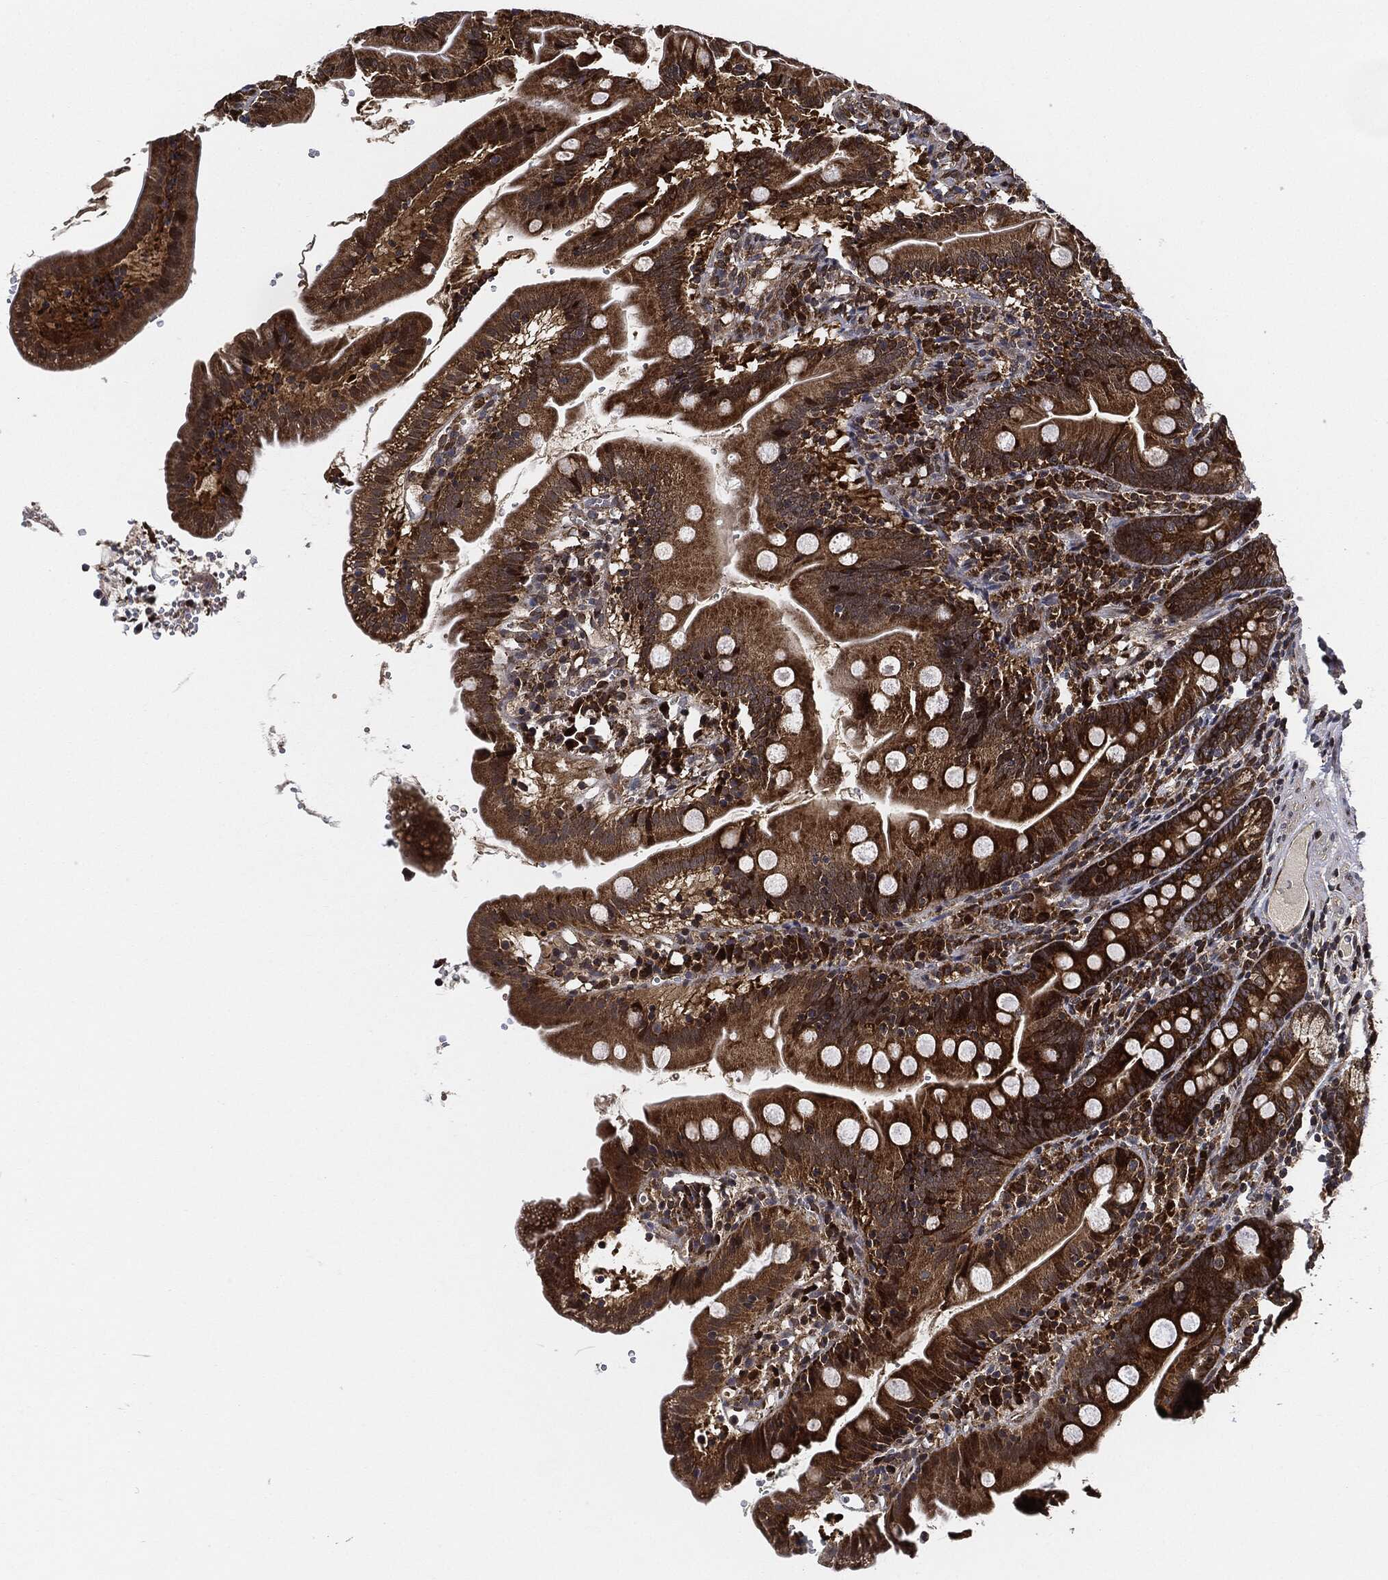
{"staining": {"intensity": "strong", "quantity": ">75%", "location": "cytoplasmic/membranous"}, "tissue": "duodenum", "cell_type": "Glandular cells", "image_type": "normal", "snomed": [{"axis": "morphology", "description": "Normal tissue, NOS"}, {"axis": "topography", "description": "Duodenum"}], "caption": "A high amount of strong cytoplasmic/membranous staining is appreciated in about >75% of glandular cells in unremarkable duodenum.", "gene": "RNASEL", "patient": {"sex": "female", "age": 67}}